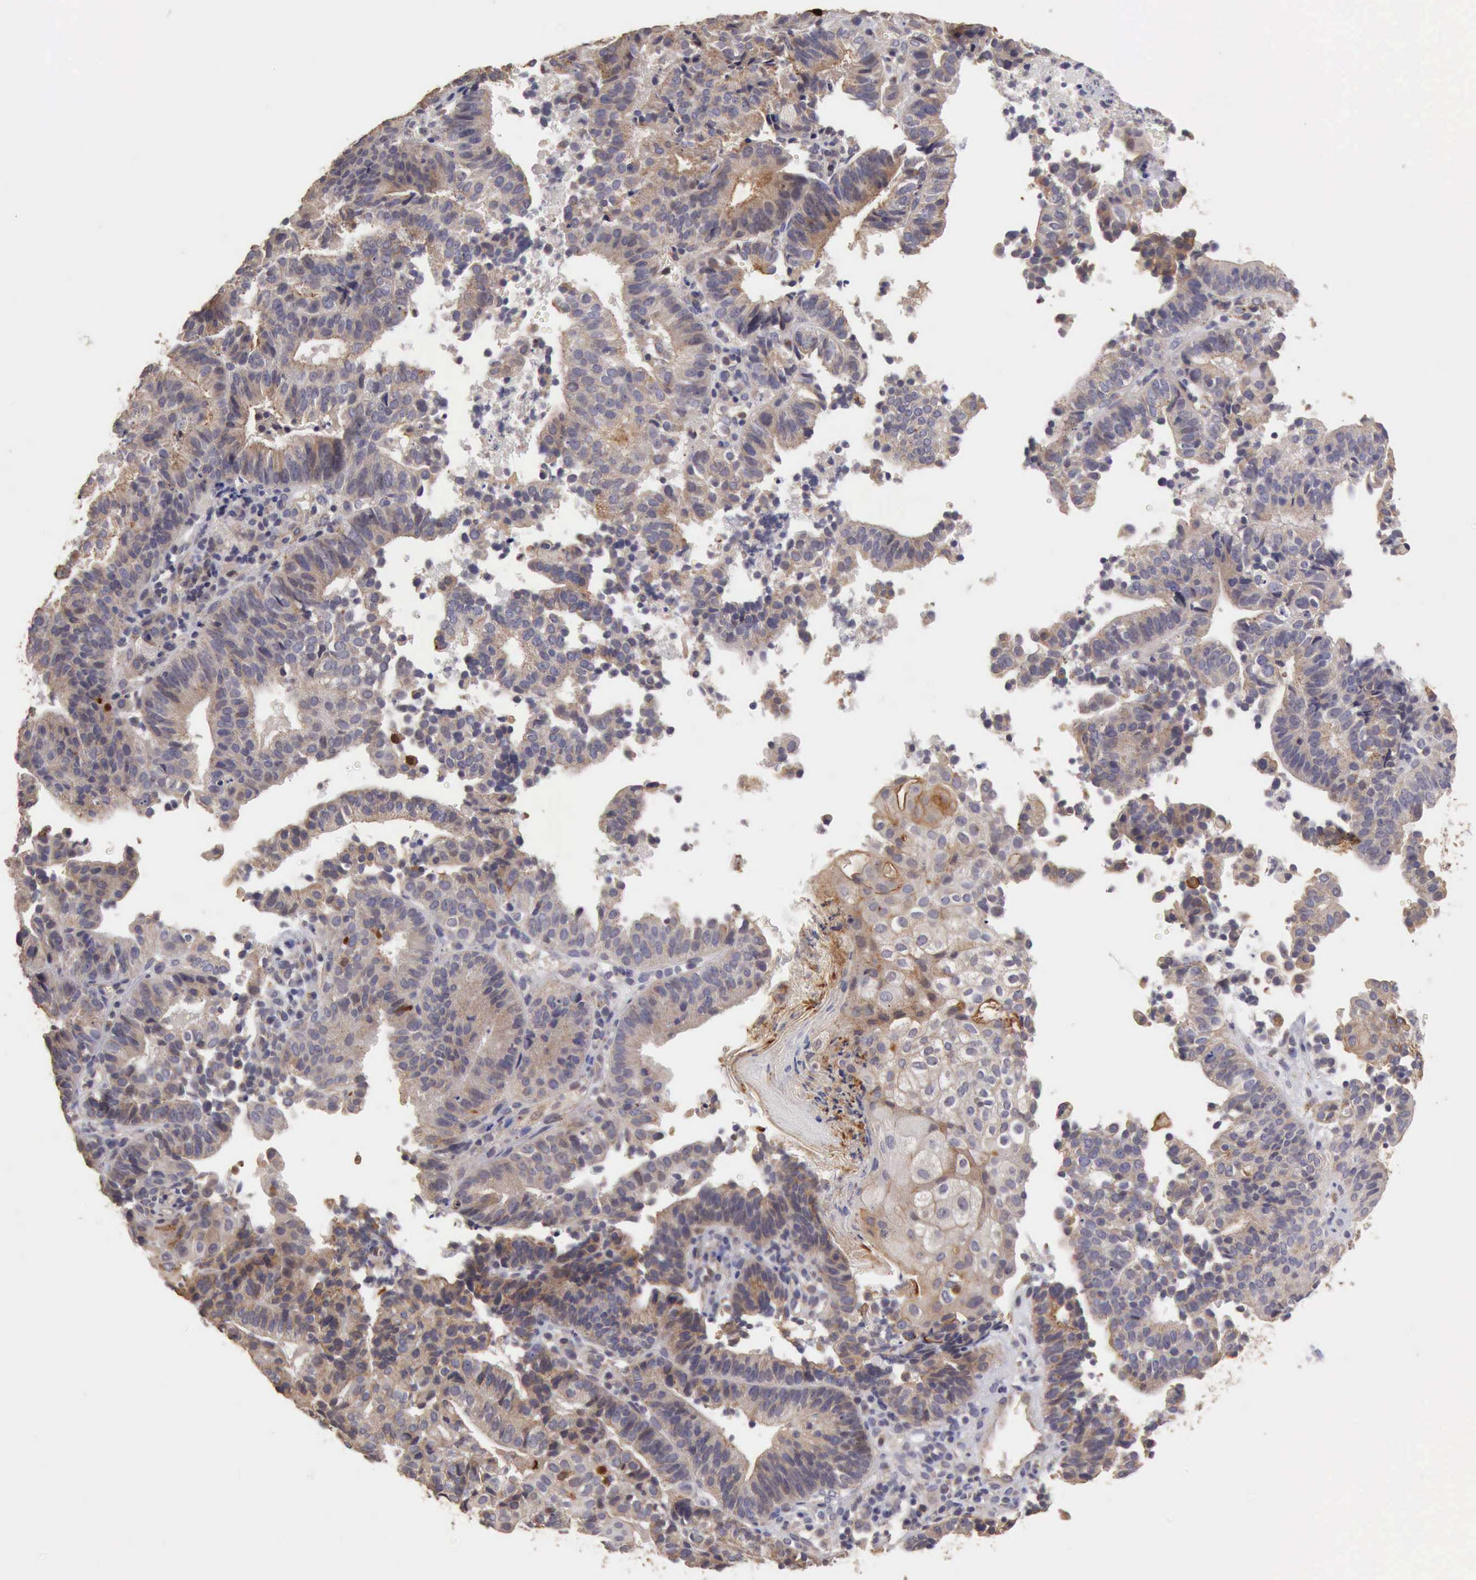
{"staining": {"intensity": "negative", "quantity": "none", "location": "none"}, "tissue": "cervical cancer", "cell_type": "Tumor cells", "image_type": "cancer", "snomed": [{"axis": "morphology", "description": "Adenocarcinoma, NOS"}, {"axis": "topography", "description": "Cervix"}], "caption": "DAB (3,3'-diaminobenzidine) immunohistochemical staining of cervical cancer (adenocarcinoma) reveals no significant positivity in tumor cells.", "gene": "BMX", "patient": {"sex": "female", "age": 60}}